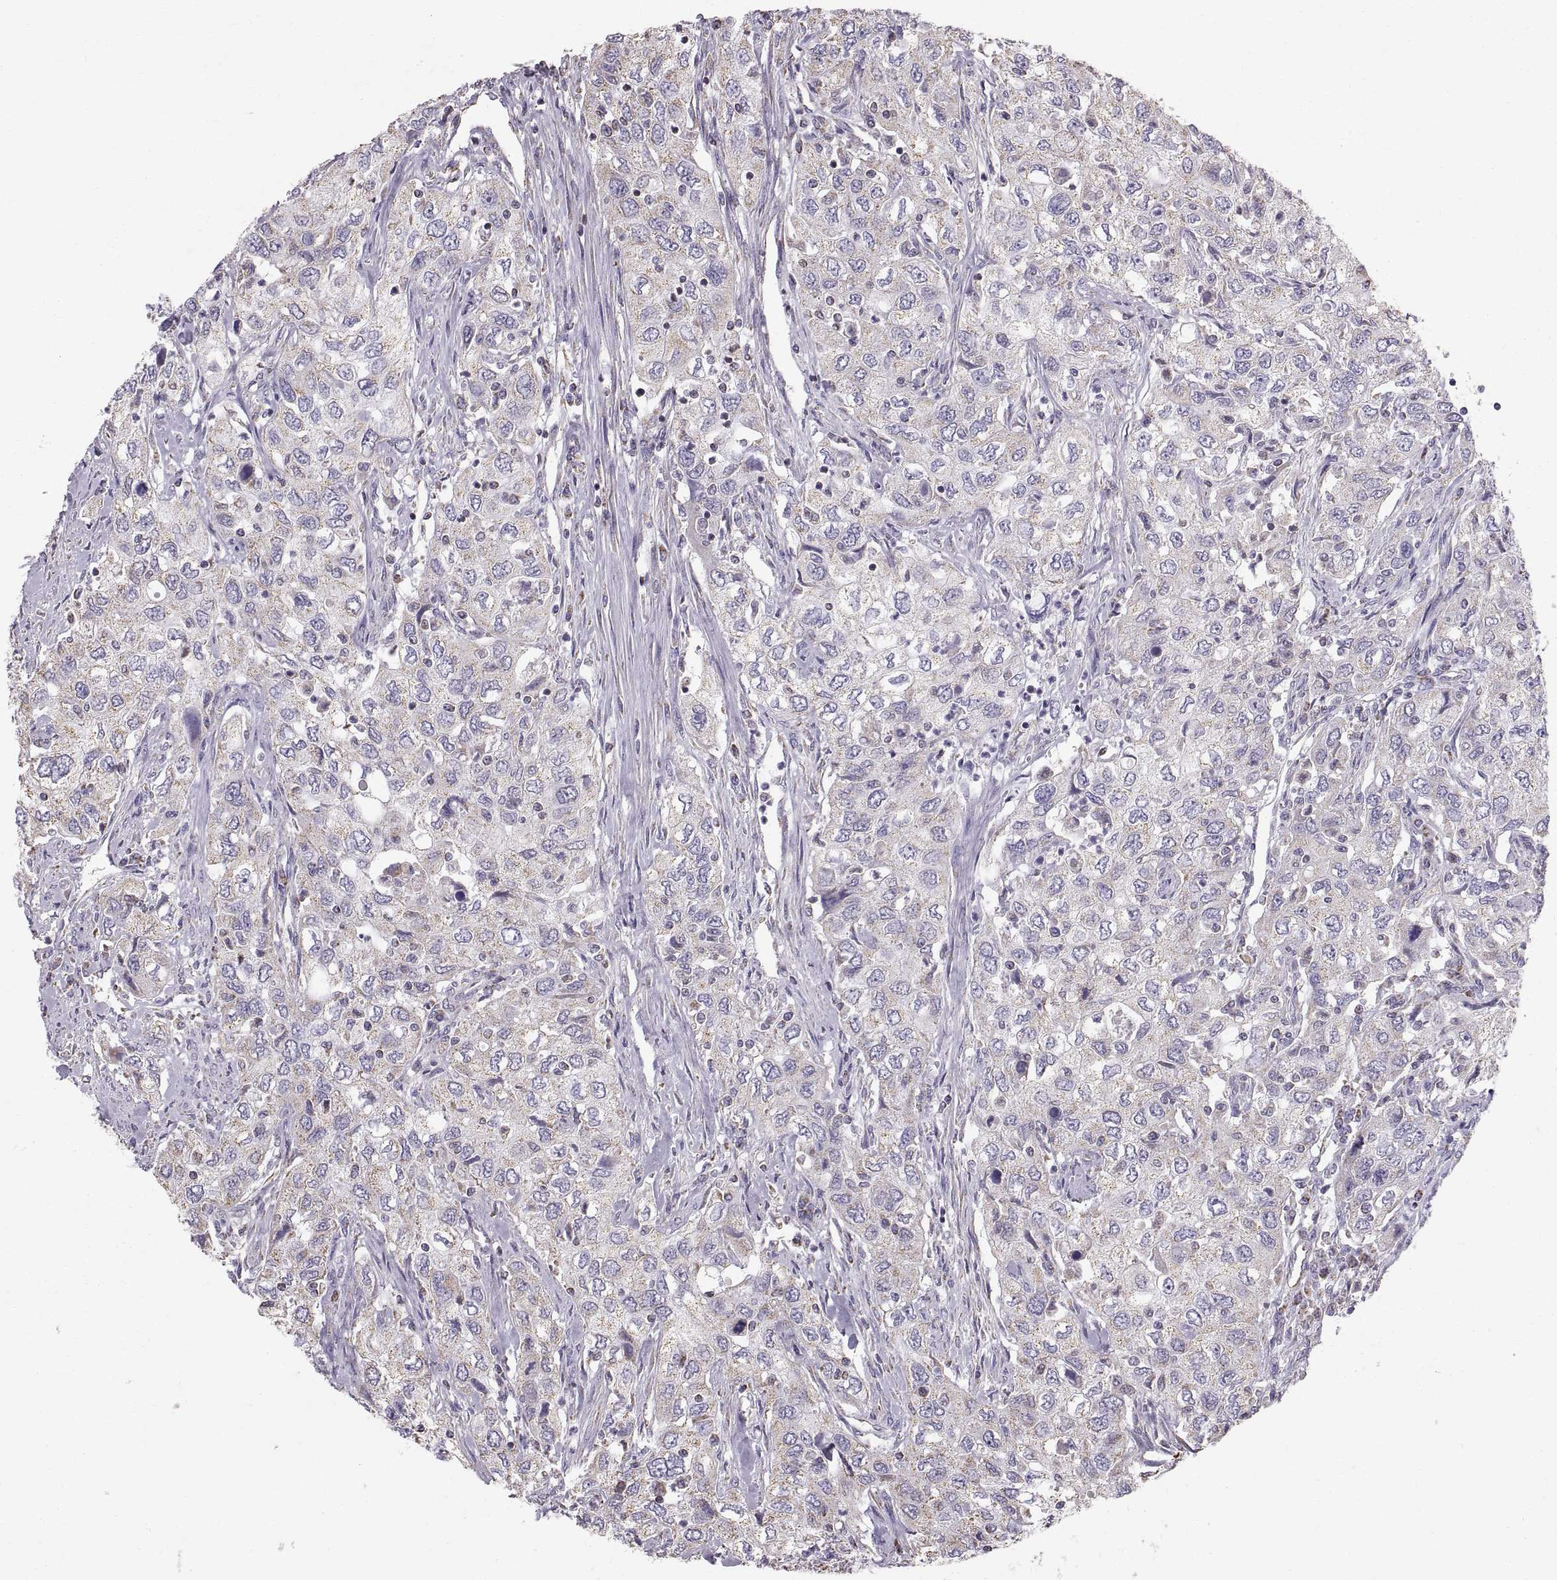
{"staining": {"intensity": "weak", "quantity": "25%-75%", "location": "cytoplasmic/membranous"}, "tissue": "urothelial cancer", "cell_type": "Tumor cells", "image_type": "cancer", "snomed": [{"axis": "morphology", "description": "Urothelial carcinoma, High grade"}, {"axis": "topography", "description": "Urinary bladder"}], "caption": "Protein staining of urothelial cancer tissue exhibits weak cytoplasmic/membranous staining in about 25%-75% of tumor cells.", "gene": "STMND1", "patient": {"sex": "male", "age": 76}}